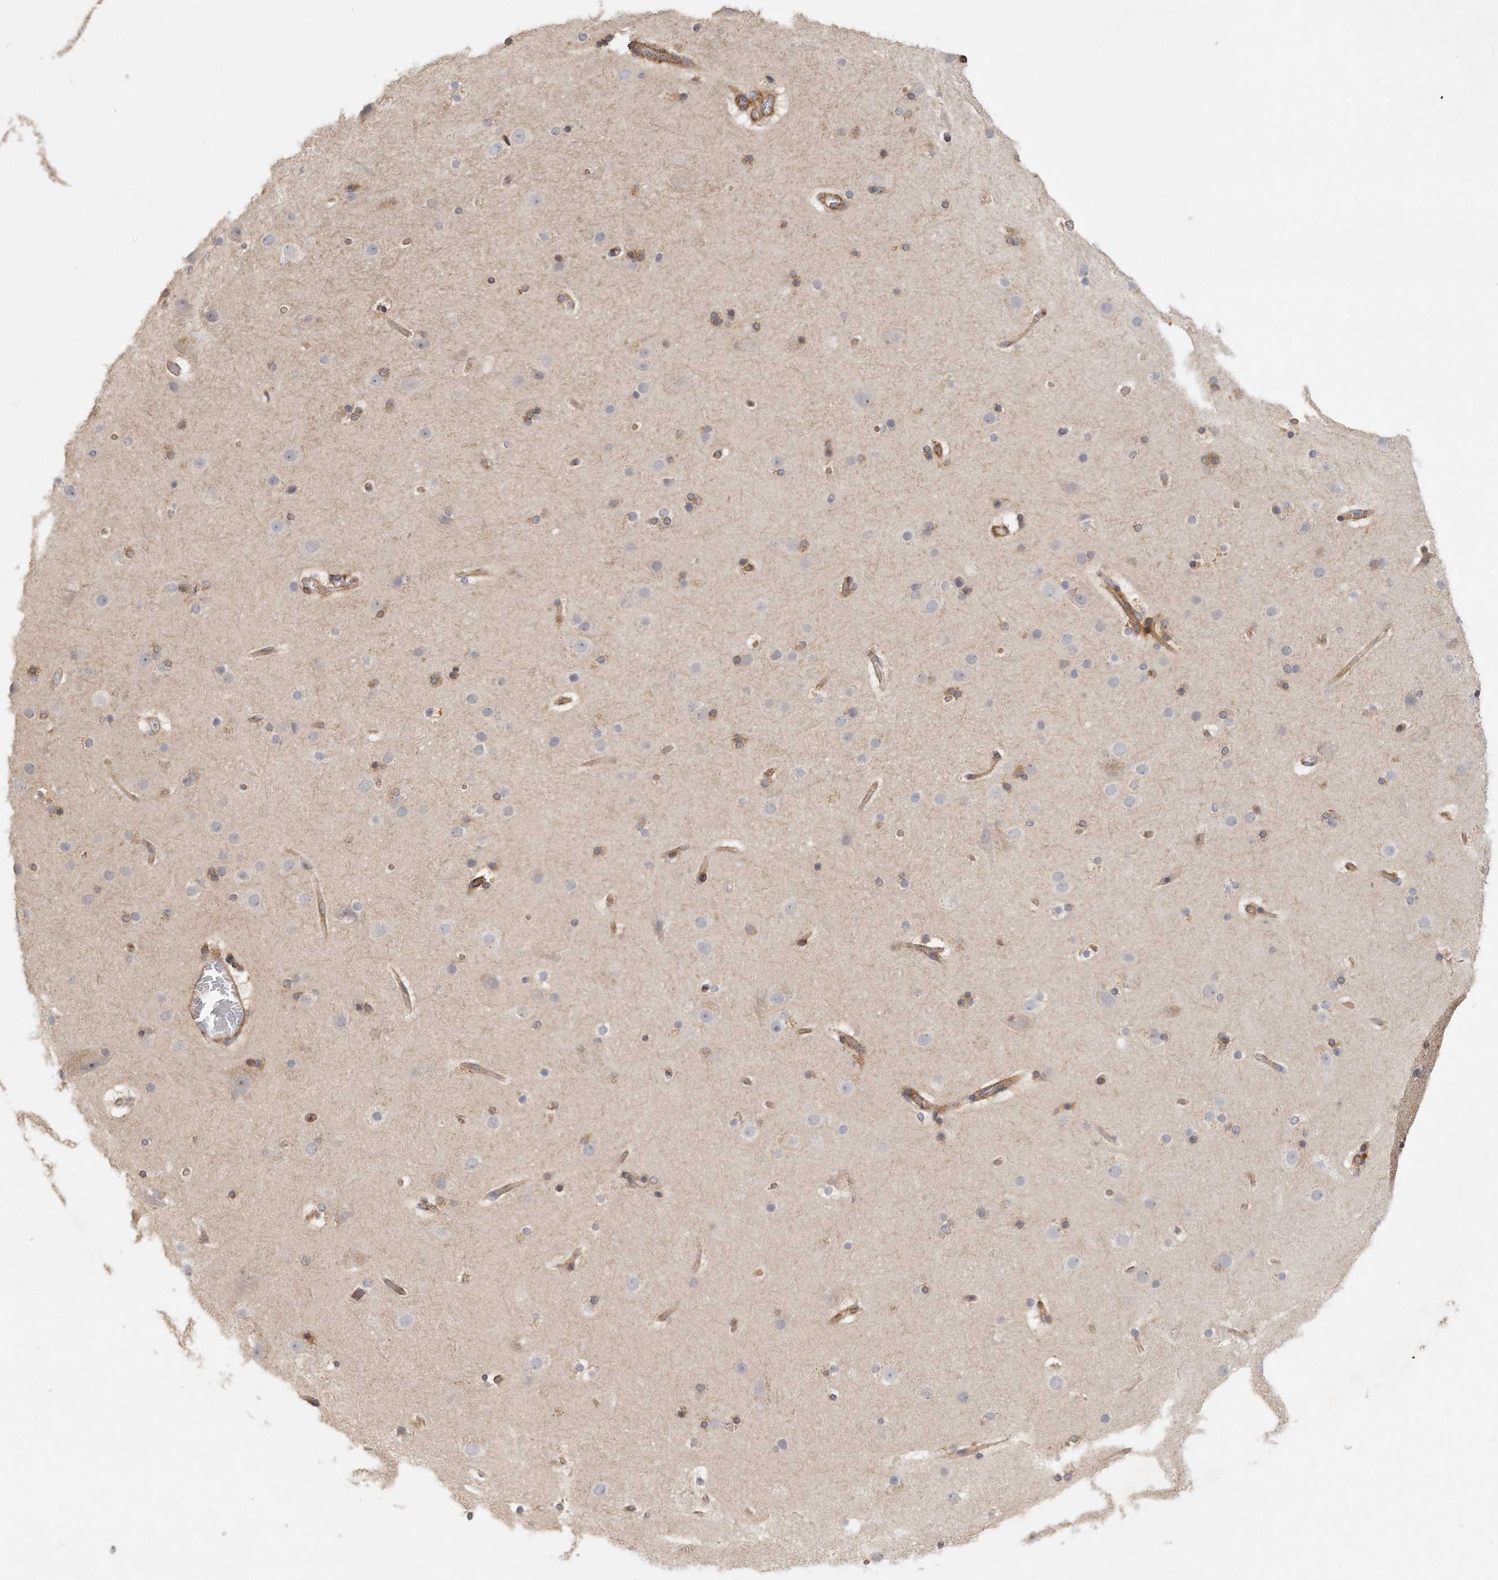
{"staining": {"intensity": "moderate", "quantity": ">75%", "location": "cytoplasmic/membranous"}, "tissue": "cerebral cortex", "cell_type": "Endothelial cells", "image_type": "normal", "snomed": [{"axis": "morphology", "description": "Normal tissue, NOS"}, {"axis": "topography", "description": "Cerebral cortex"}], "caption": "Immunohistochemistry (IHC) histopathology image of normal cerebral cortex stained for a protein (brown), which exhibits medium levels of moderate cytoplasmic/membranous staining in about >75% of endothelial cells.", "gene": "MTERF4", "patient": {"sex": "male", "age": 57}}